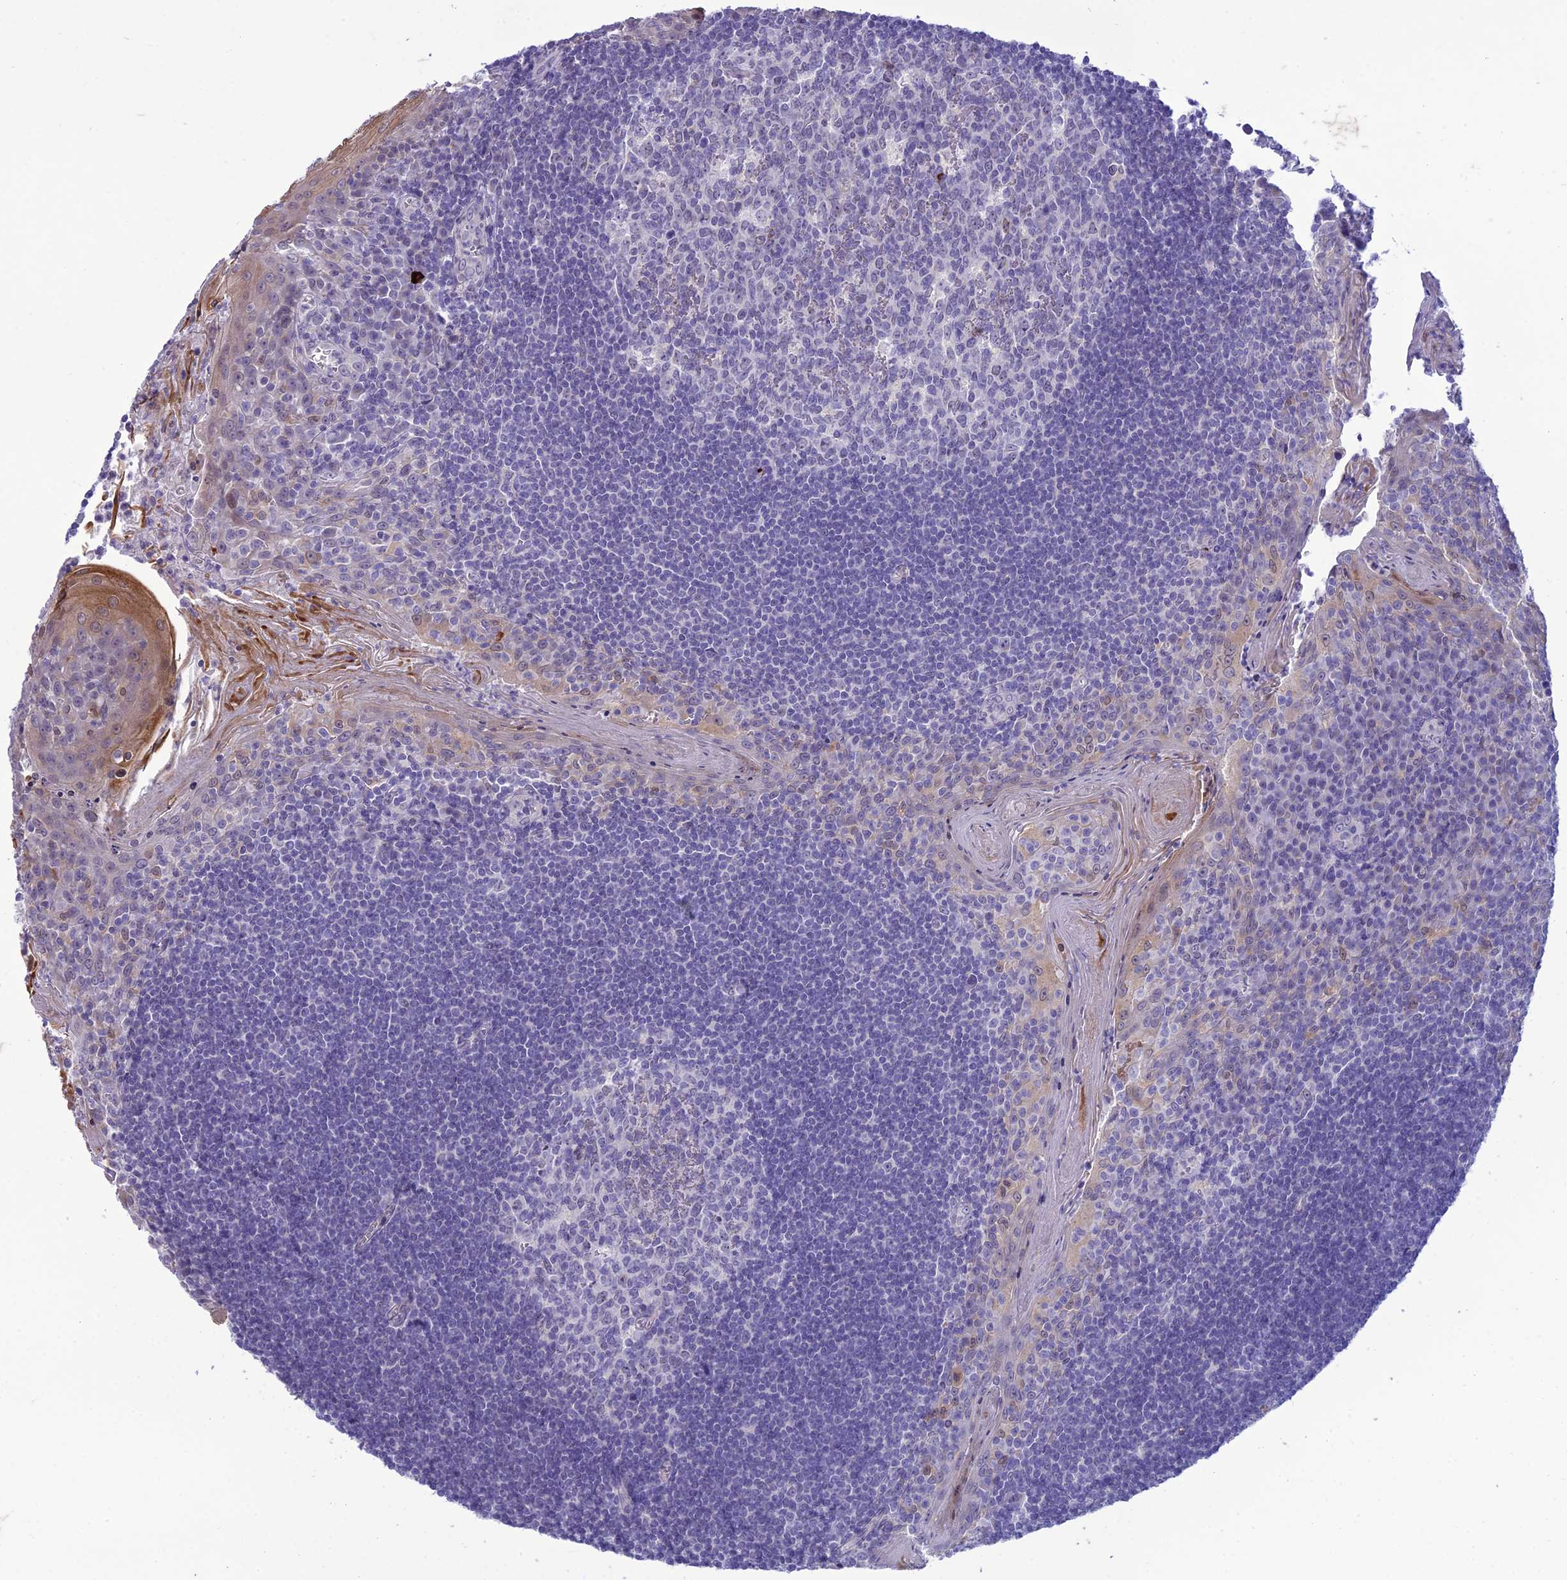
{"staining": {"intensity": "negative", "quantity": "none", "location": "none"}, "tissue": "tonsil", "cell_type": "Germinal center cells", "image_type": "normal", "snomed": [{"axis": "morphology", "description": "Normal tissue, NOS"}, {"axis": "topography", "description": "Tonsil"}], "caption": "The immunohistochemistry histopathology image has no significant positivity in germinal center cells of tonsil.", "gene": "ANKS4B", "patient": {"sex": "male", "age": 27}}